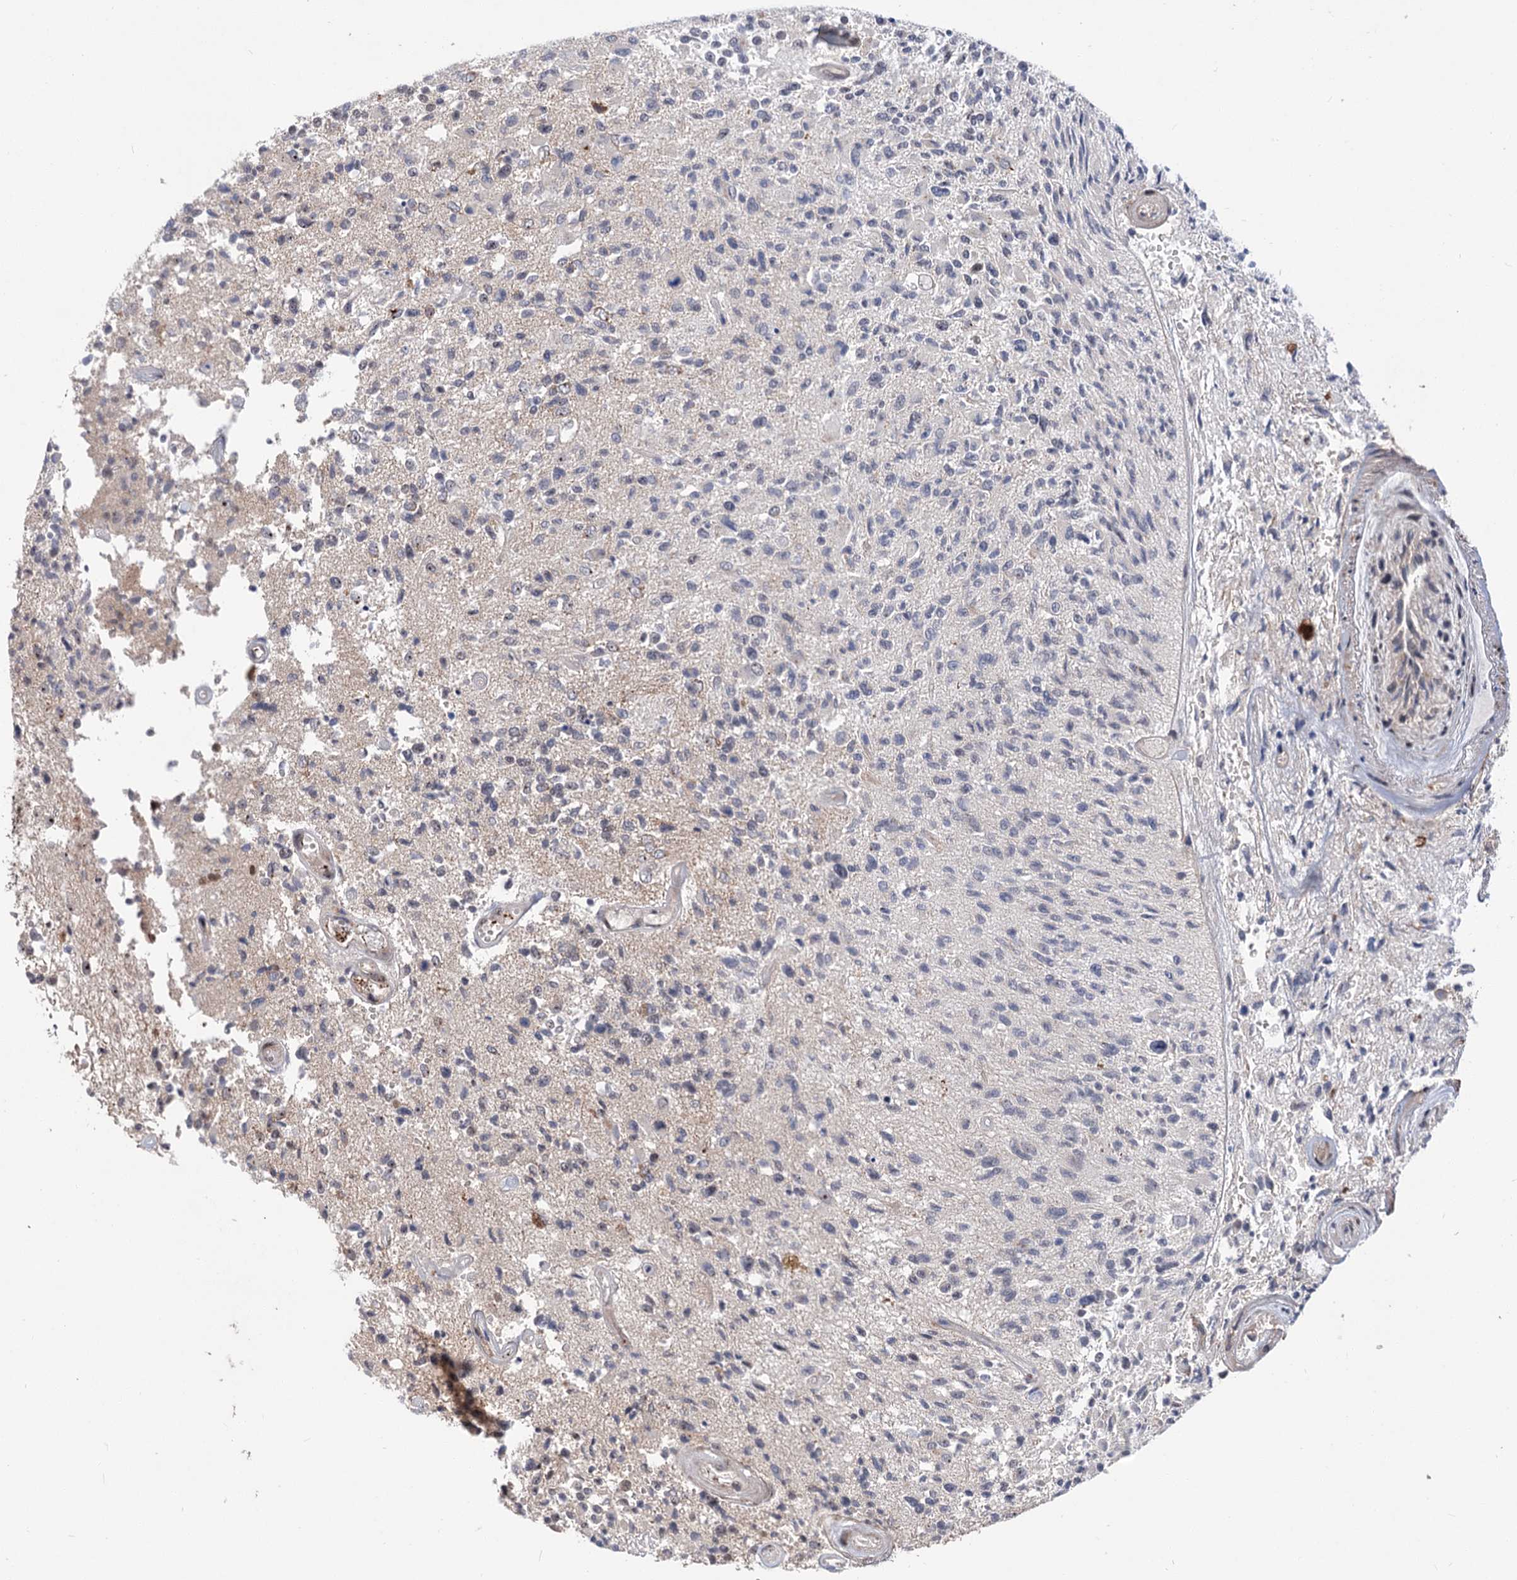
{"staining": {"intensity": "moderate", "quantity": "25%-75%", "location": "nuclear"}, "tissue": "glioma", "cell_type": "Tumor cells", "image_type": "cancer", "snomed": [{"axis": "morphology", "description": "Glioma, malignant, High grade"}, {"axis": "morphology", "description": "Glioblastoma, NOS"}, {"axis": "topography", "description": "Brain"}], "caption": "Moderate nuclear expression for a protein is identified in about 25%-75% of tumor cells of malignant glioma (high-grade) using IHC.", "gene": "MAML1", "patient": {"sex": "male", "age": 60}}